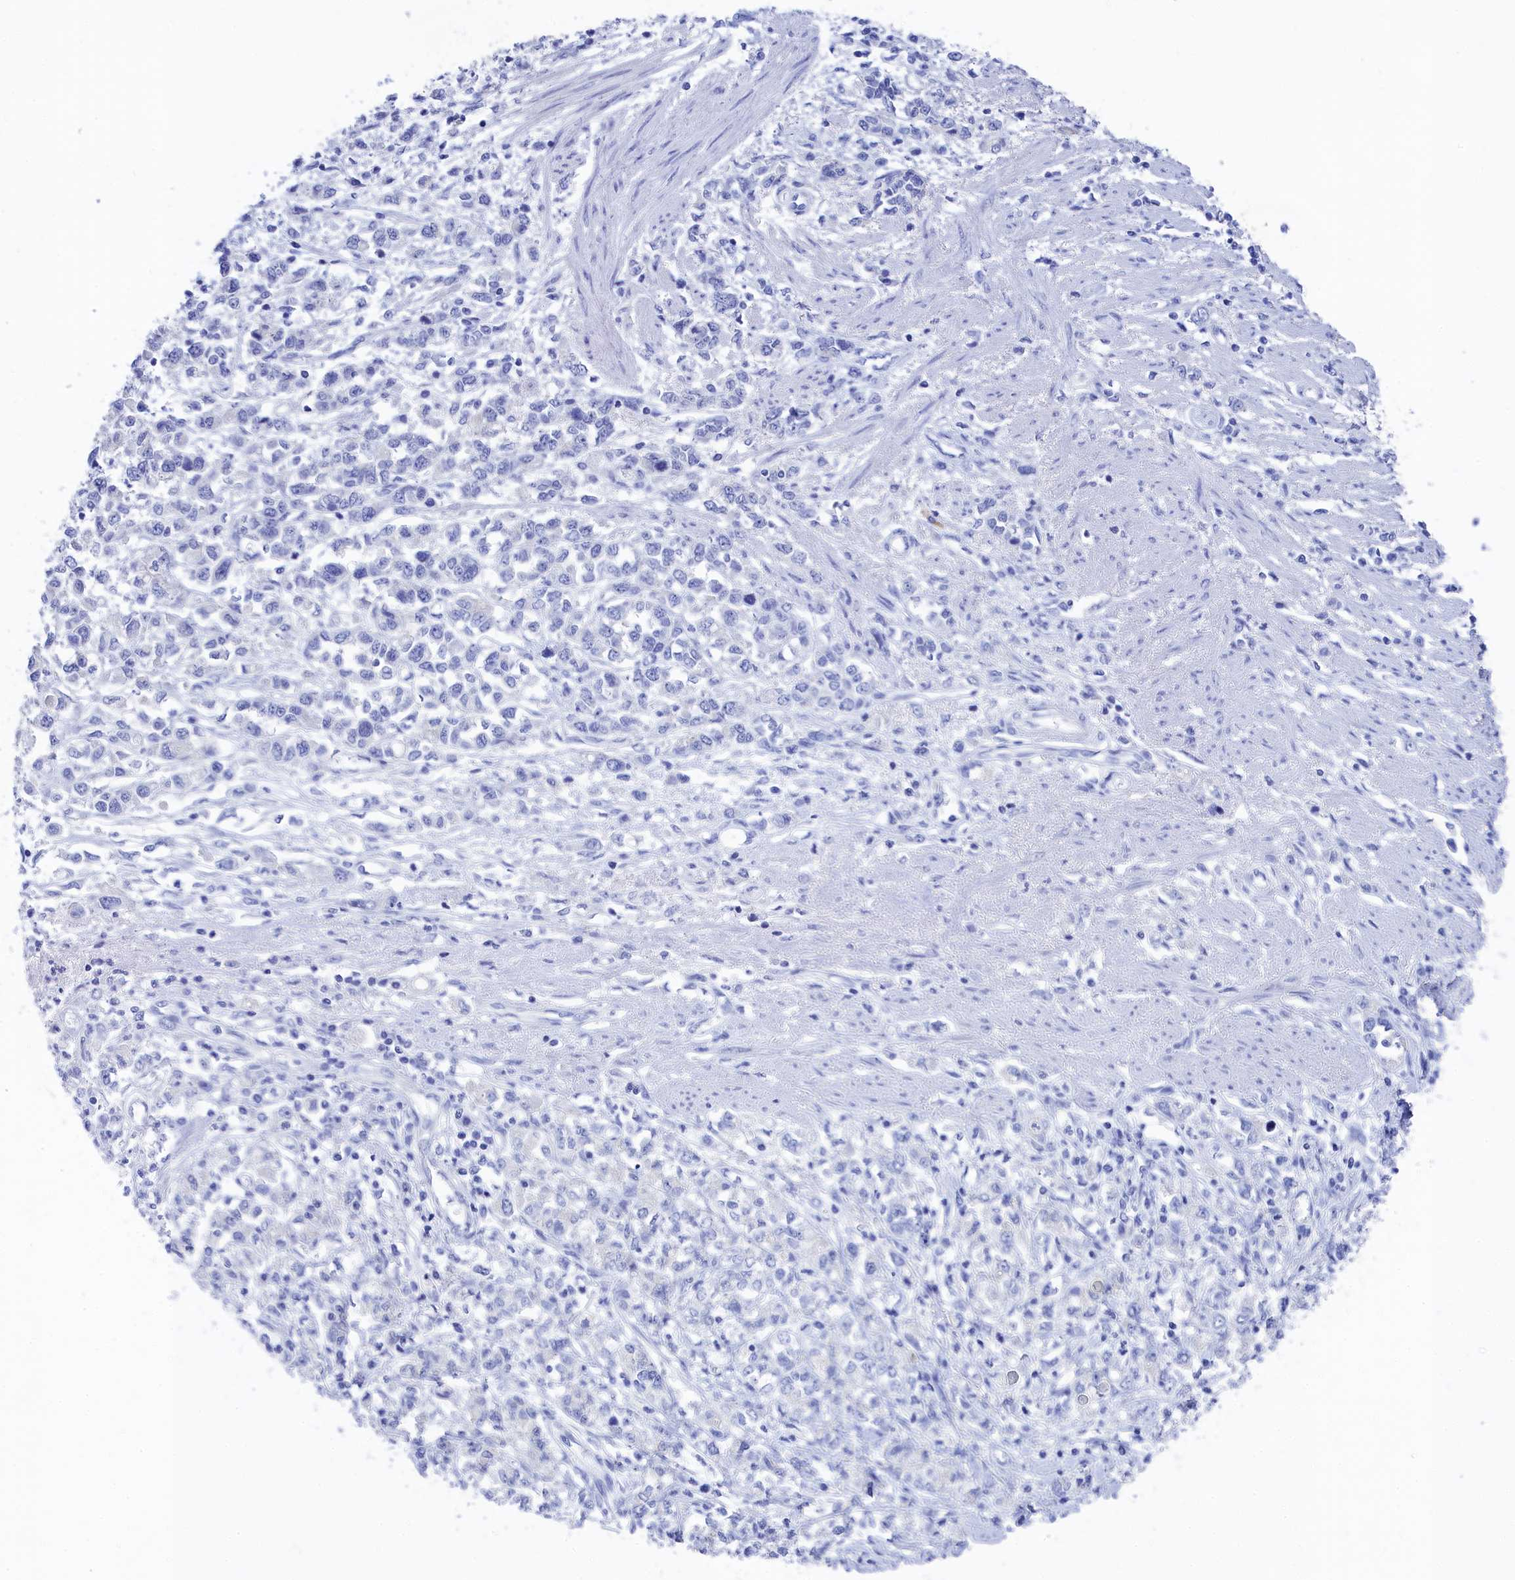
{"staining": {"intensity": "negative", "quantity": "none", "location": "none"}, "tissue": "stomach cancer", "cell_type": "Tumor cells", "image_type": "cancer", "snomed": [{"axis": "morphology", "description": "Adenocarcinoma, NOS"}, {"axis": "topography", "description": "Stomach"}], "caption": "Photomicrograph shows no significant protein expression in tumor cells of stomach cancer. (Stains: DAB (3,3'-diaminobenzidine) immunohistochemistry (IHC) with hematoxylin counter stain, Microscopy: brightfield microscopy at high magnification).", "gene": "TRIM10", "patient": {"sex": "female", "age": 76}}